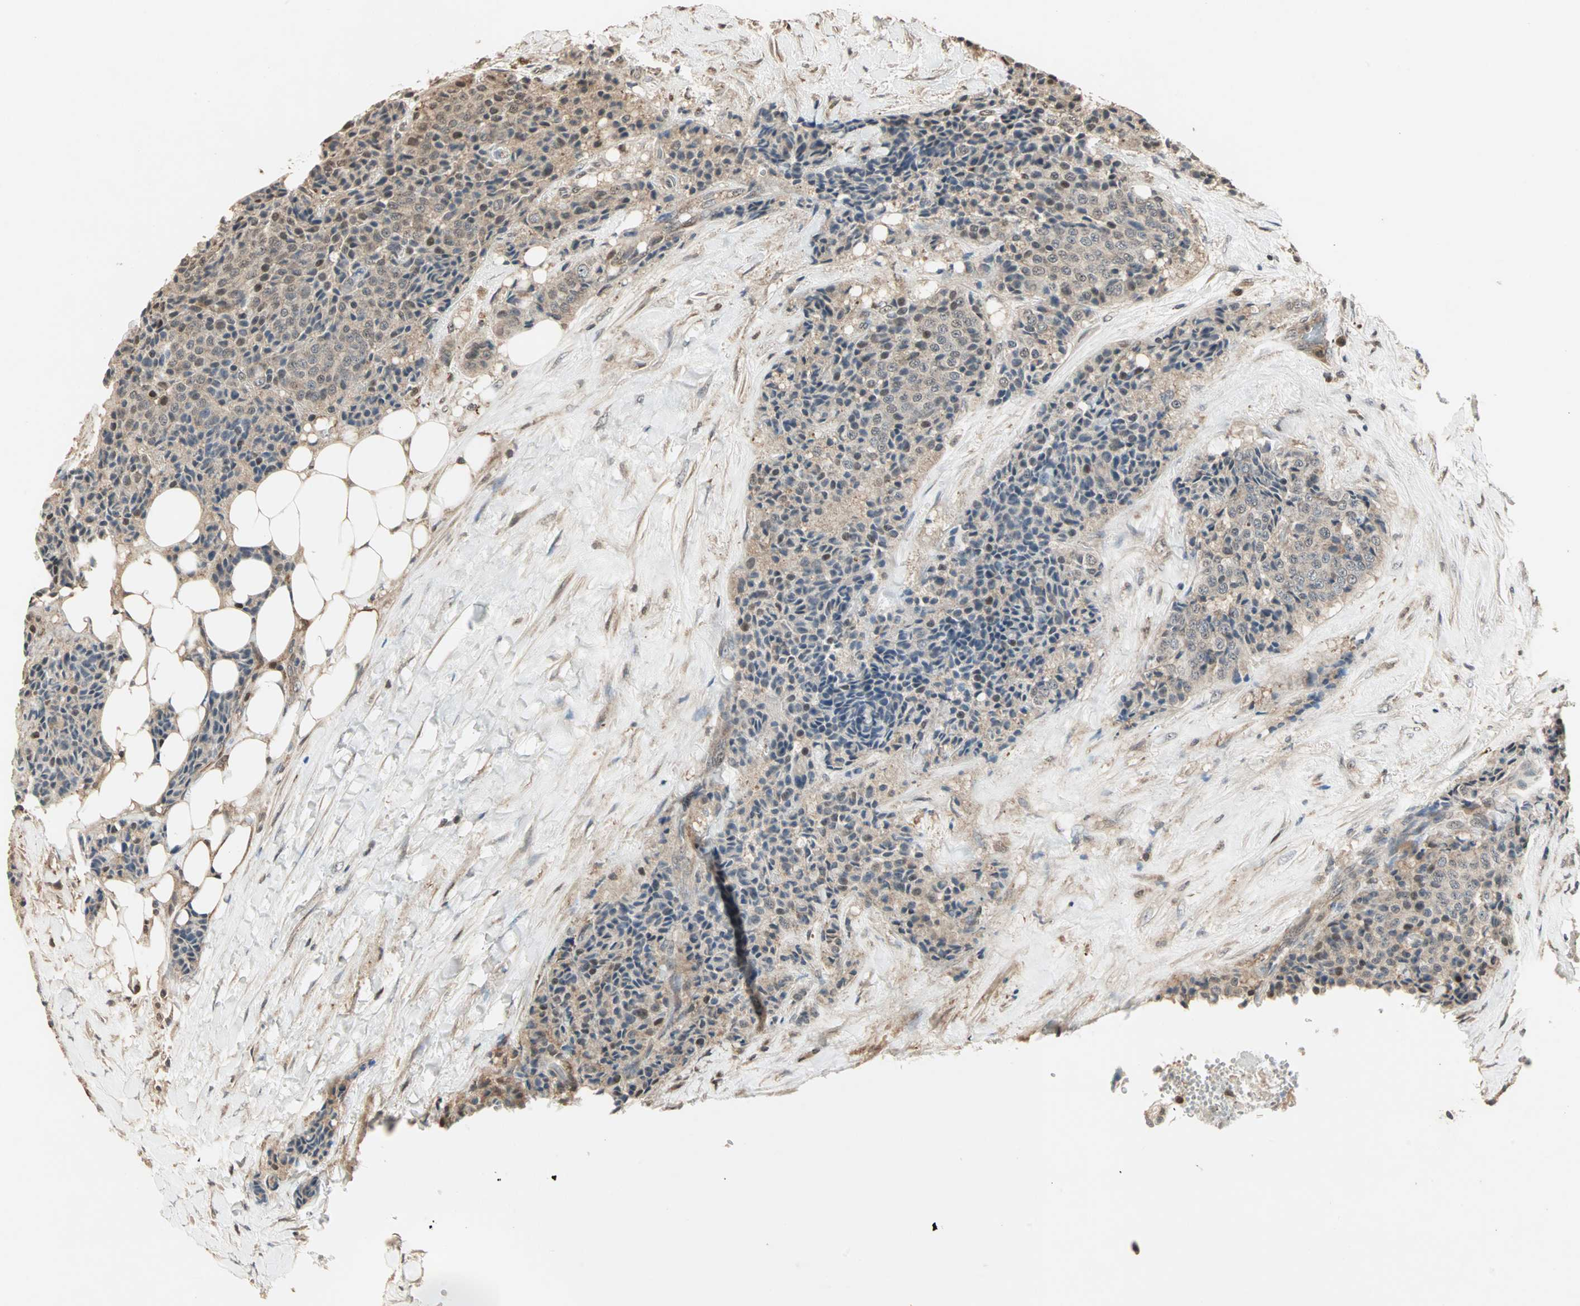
{"staining": {"intensity": "weak", "quantity": ">75%", "location": "cytoplasmic/membranous"}, "tissue": "carcinoid", "cell_type": "Tumor cells", "image_type": "cancer", "snomed": [{"axis": "morphology", "description": "Carcinoid, malignant, NOS"}, {"axis": "topography", "description": "Colon"}], "caption": "About >75% of tumor cells in carcinoid (malignant) reveal weak cytoplasmic/membranous protein staining as visualized by brown immunohistochemical staining.", "gene": "DRG2", "patient": {"sex": "female", "age": 61}}